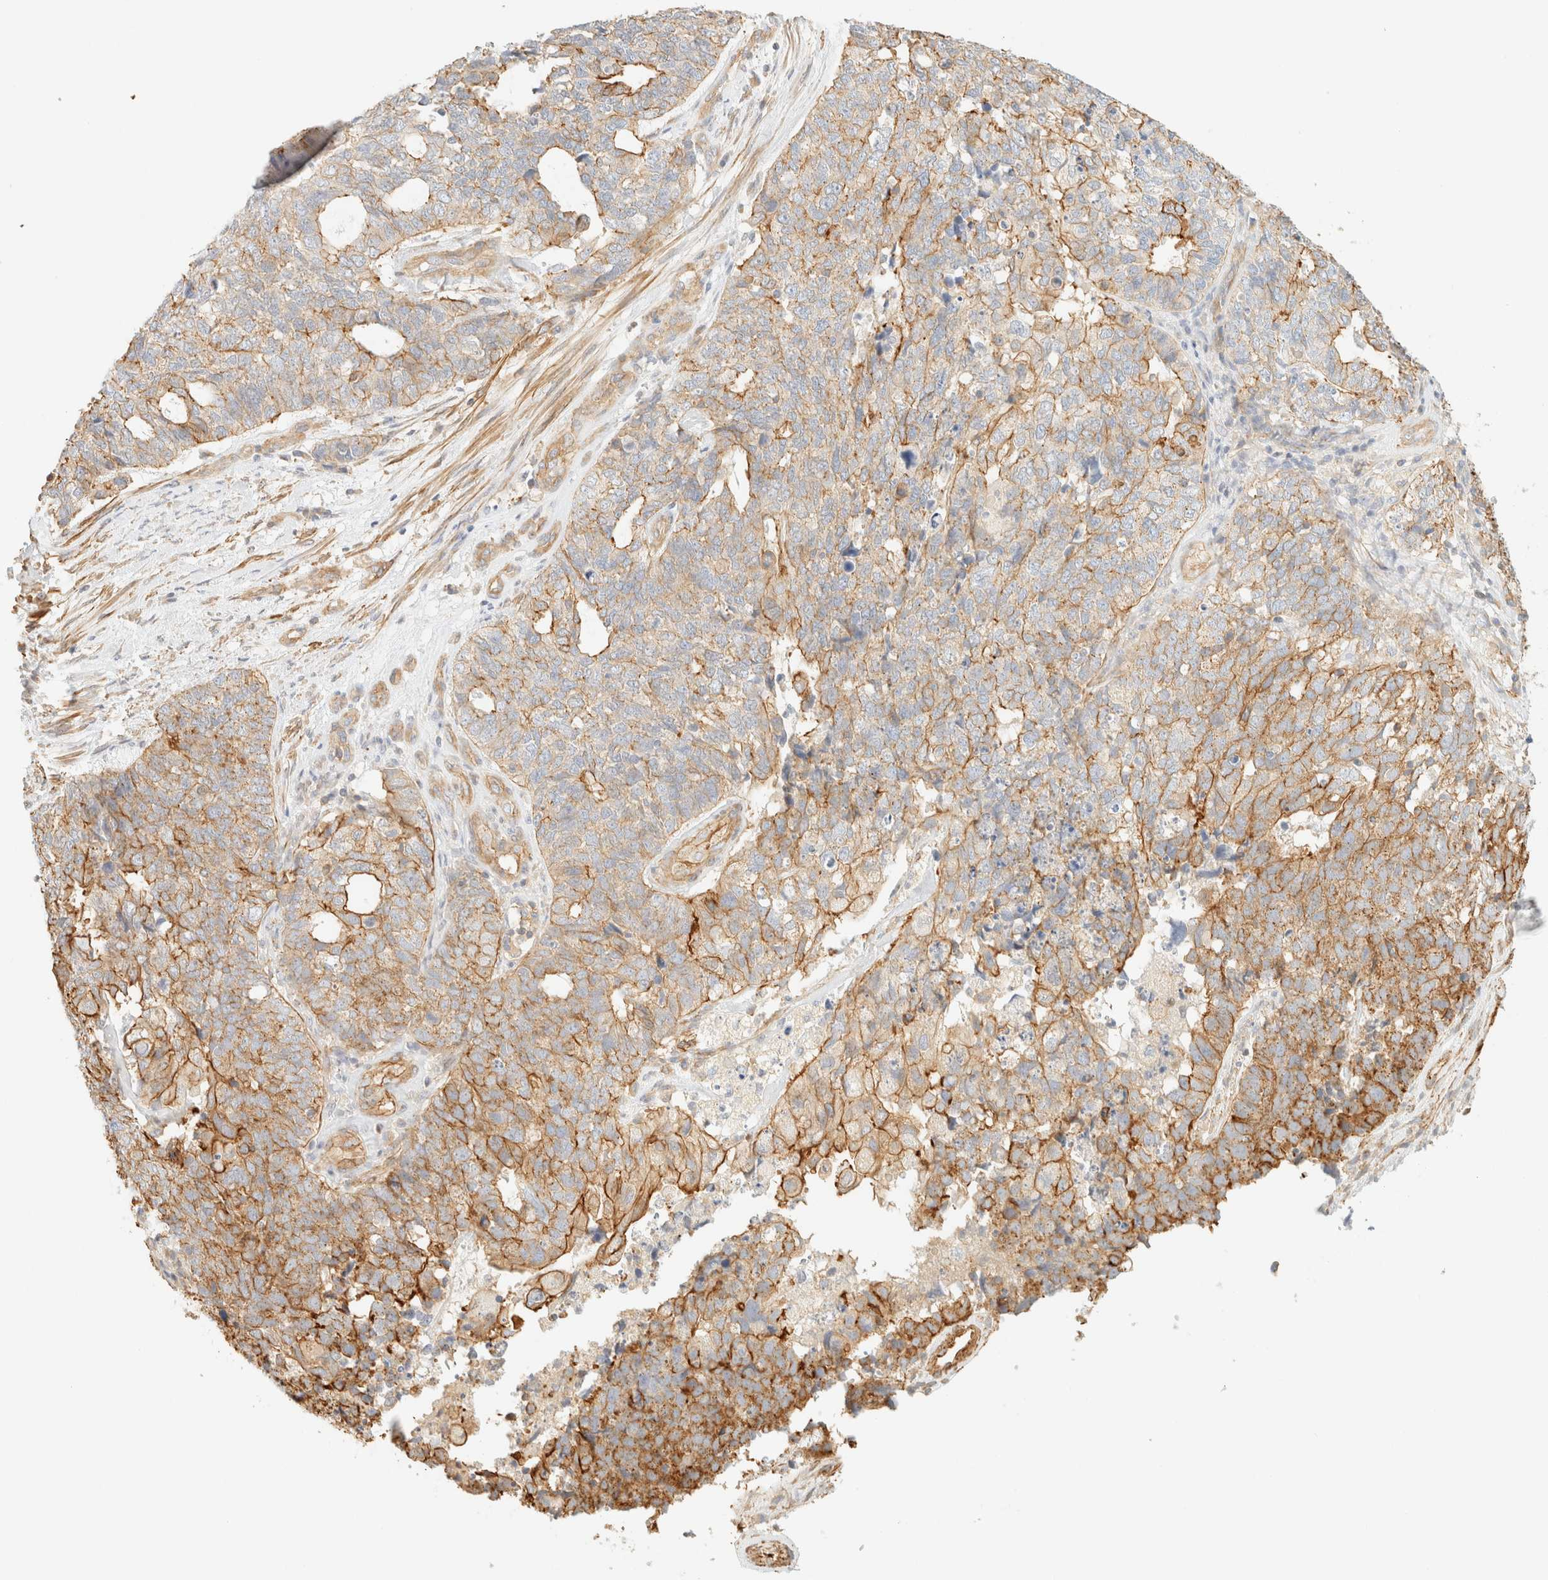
{"staining": {"intensity": "moderate", "quantity": "25%-75%", "location": "cytoplasmic/membranous"}, "tissue": "cervical cancer", "cell_type": "Tumor cells", "image_type": "cancer", "snomed": [{"axis": "morphology", "description": "Squamous cell carcinoma, NOS"}, {"axis": "topography", "description": "Cervix"}], "caption": "A histopathology image of cervical cancer (squamous cell carcinoma) stained for a protein reveals moderate cytoplasmic/membranous brown staining in tumor cells.", "gene": "OTOP2", "patient": {"sex": "female", "age": 63}}